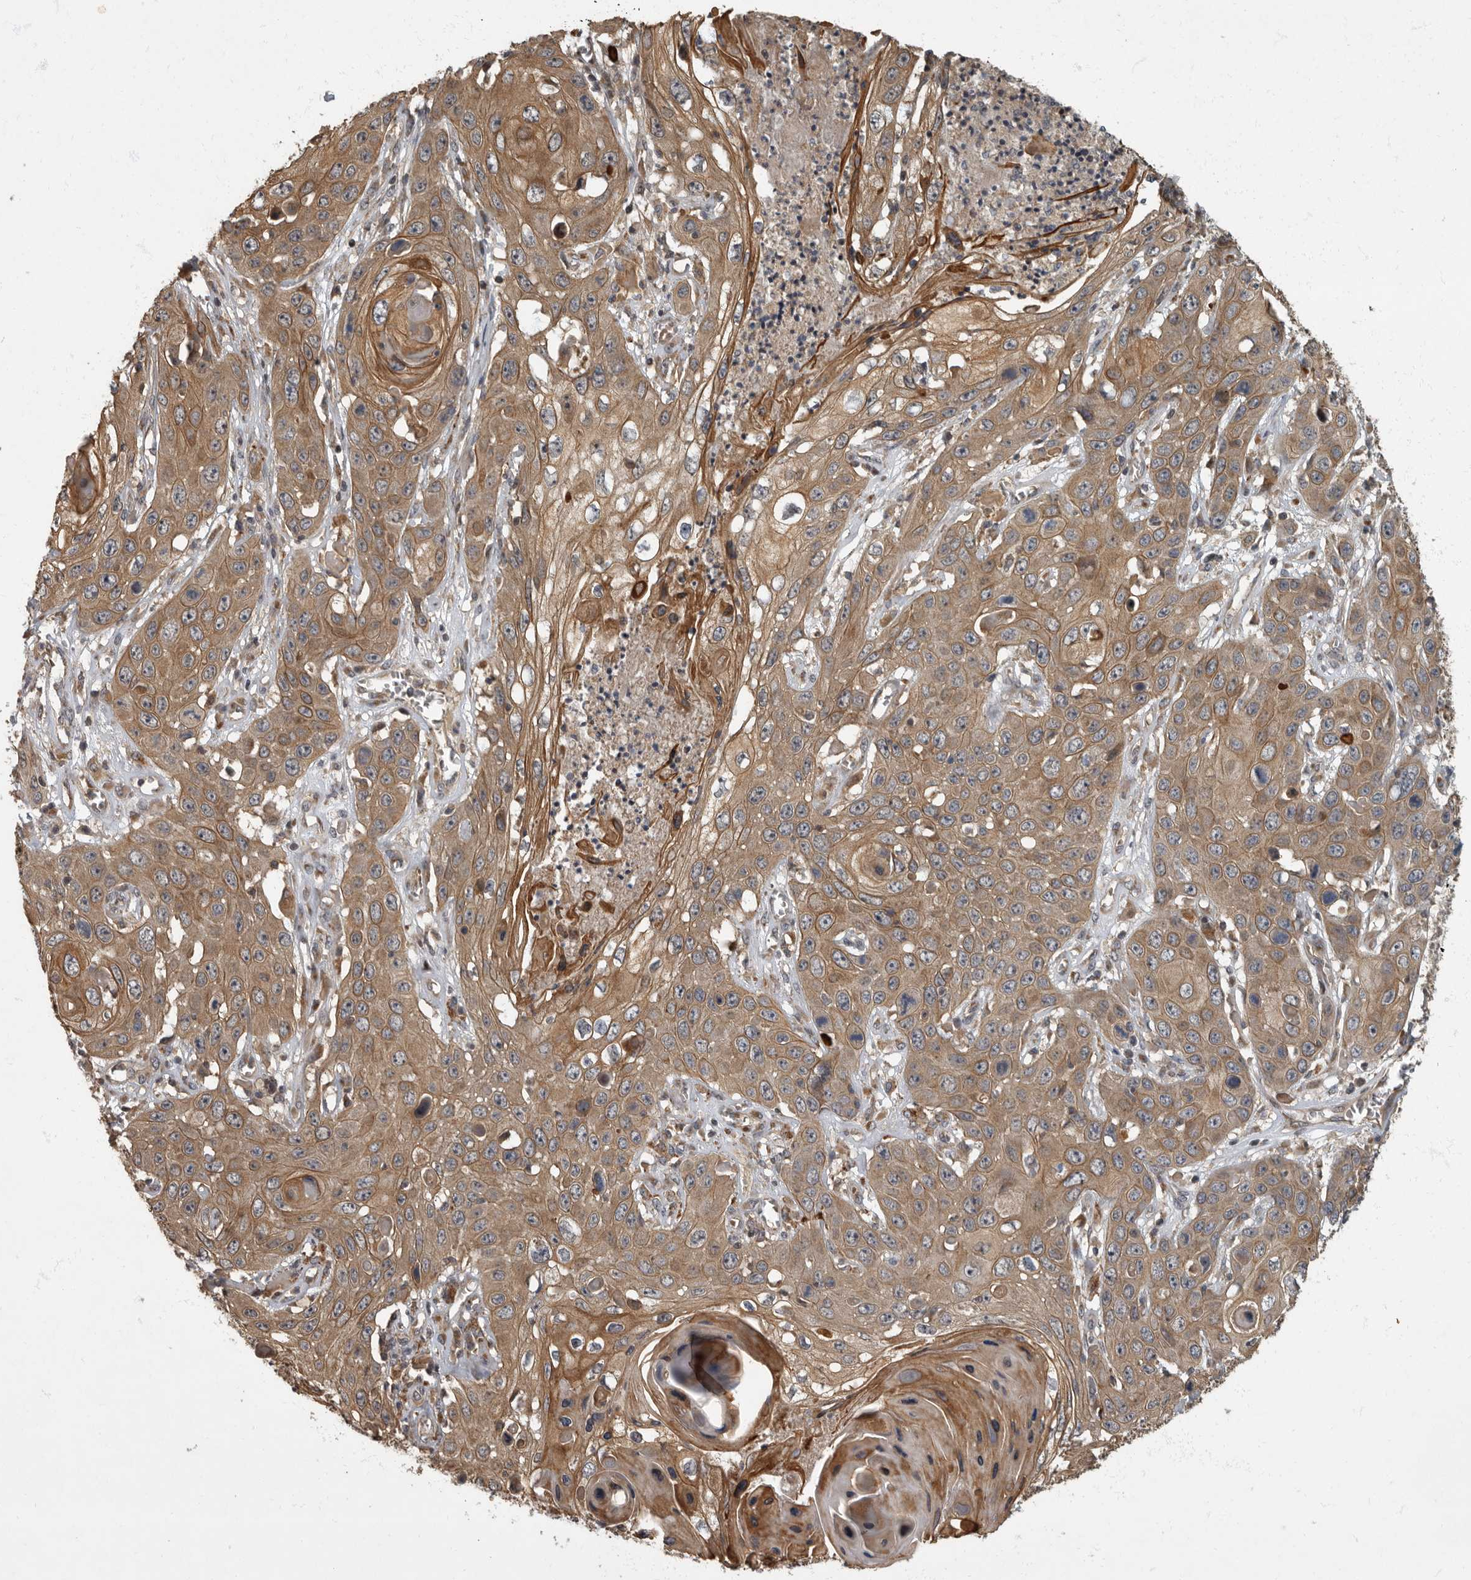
{"staining": {"intensity": "moderate", "quantity": ">75%", "location": "cytoplasmic/membranous"}, "tissue": "skin cancer", "cell_type": "Tumor cells", "image_type": "cancer", "snomed": [{"axis": "morphology", "description": "Squamous cell carcinoma, NOS"}, {"axis": "topography", "description": "Skin"}], "caption": "High-magnification brightfield microscopy of squamous cell carcinoma (skin) stained with DAB (3,3'-diaminobenzidine) (brown) and counterstained with hematoxylin (blue). tumor cells exhibit moderate cytoplasmic/membranous expression is identified in approximately>75% of cells. The staining is performed using DAB (3,3'-diaminobenzidine) brown chromogen to label protein expression. The nuclei are counter-stained blue using hematoxylin.", "gene": "IQCK", "patient": {"sex": "male", "age": 55}}